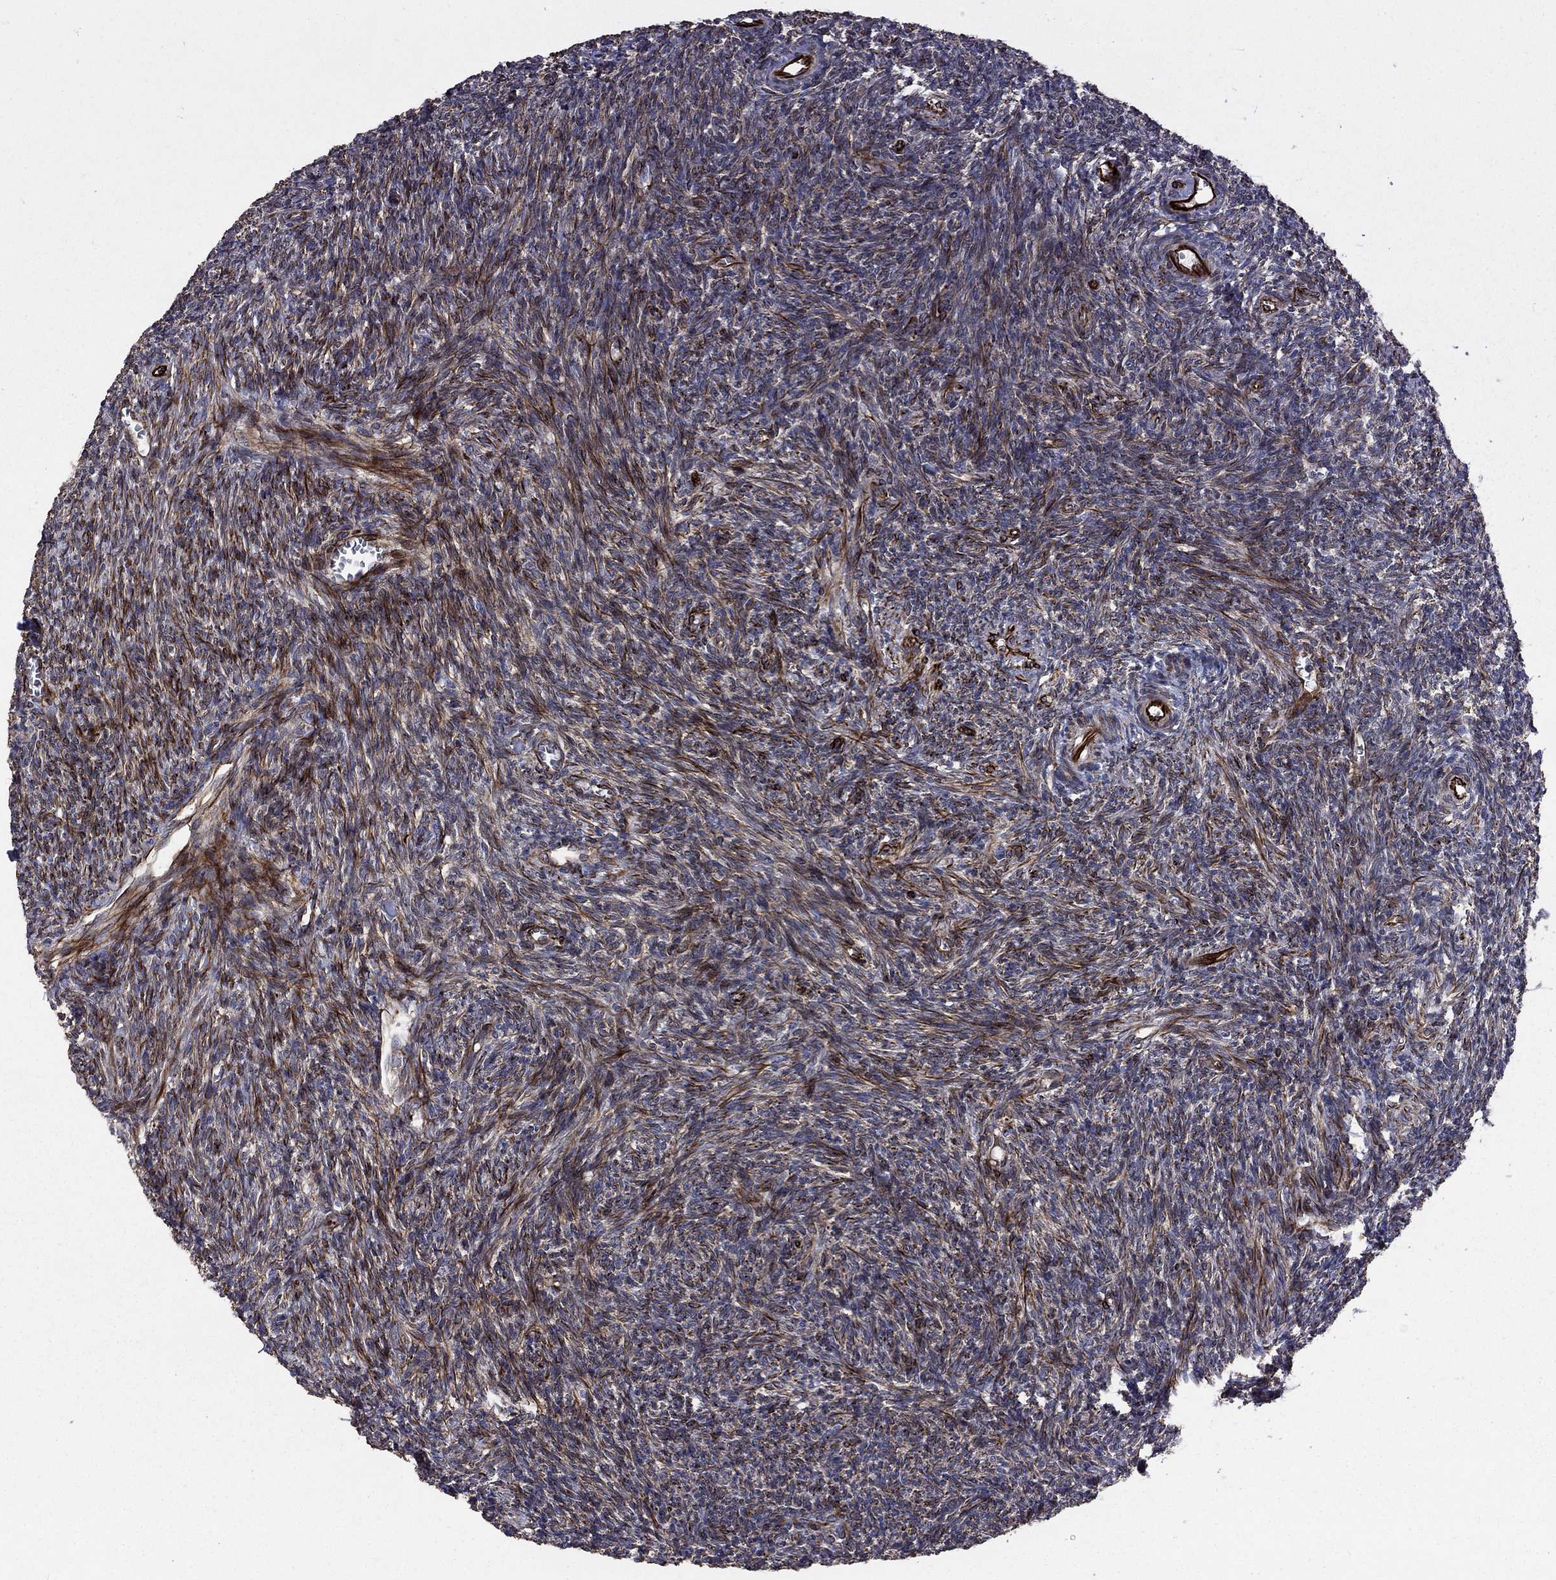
{"staining": {"intensity": "negative", "quantity": "none", "location": "none"}, "tissue": "ovary", "cell_type": "Ovarian stroma cells", "image_type": "normal", "snomed": [{"axis": "morphology", "description": "Normal tissue, NOS"}, {"axis": "topography", "description": "Ovary"}], "caption": "IHC micrograph of normal human ovary stained for a protein (brown), which shows no staining in ovarian stroma cells. (Brightfield microscopy of DAB IHC at high magnification).", "gene": "NDUFC1", "patient": {"sex": "female", "age": 27}}